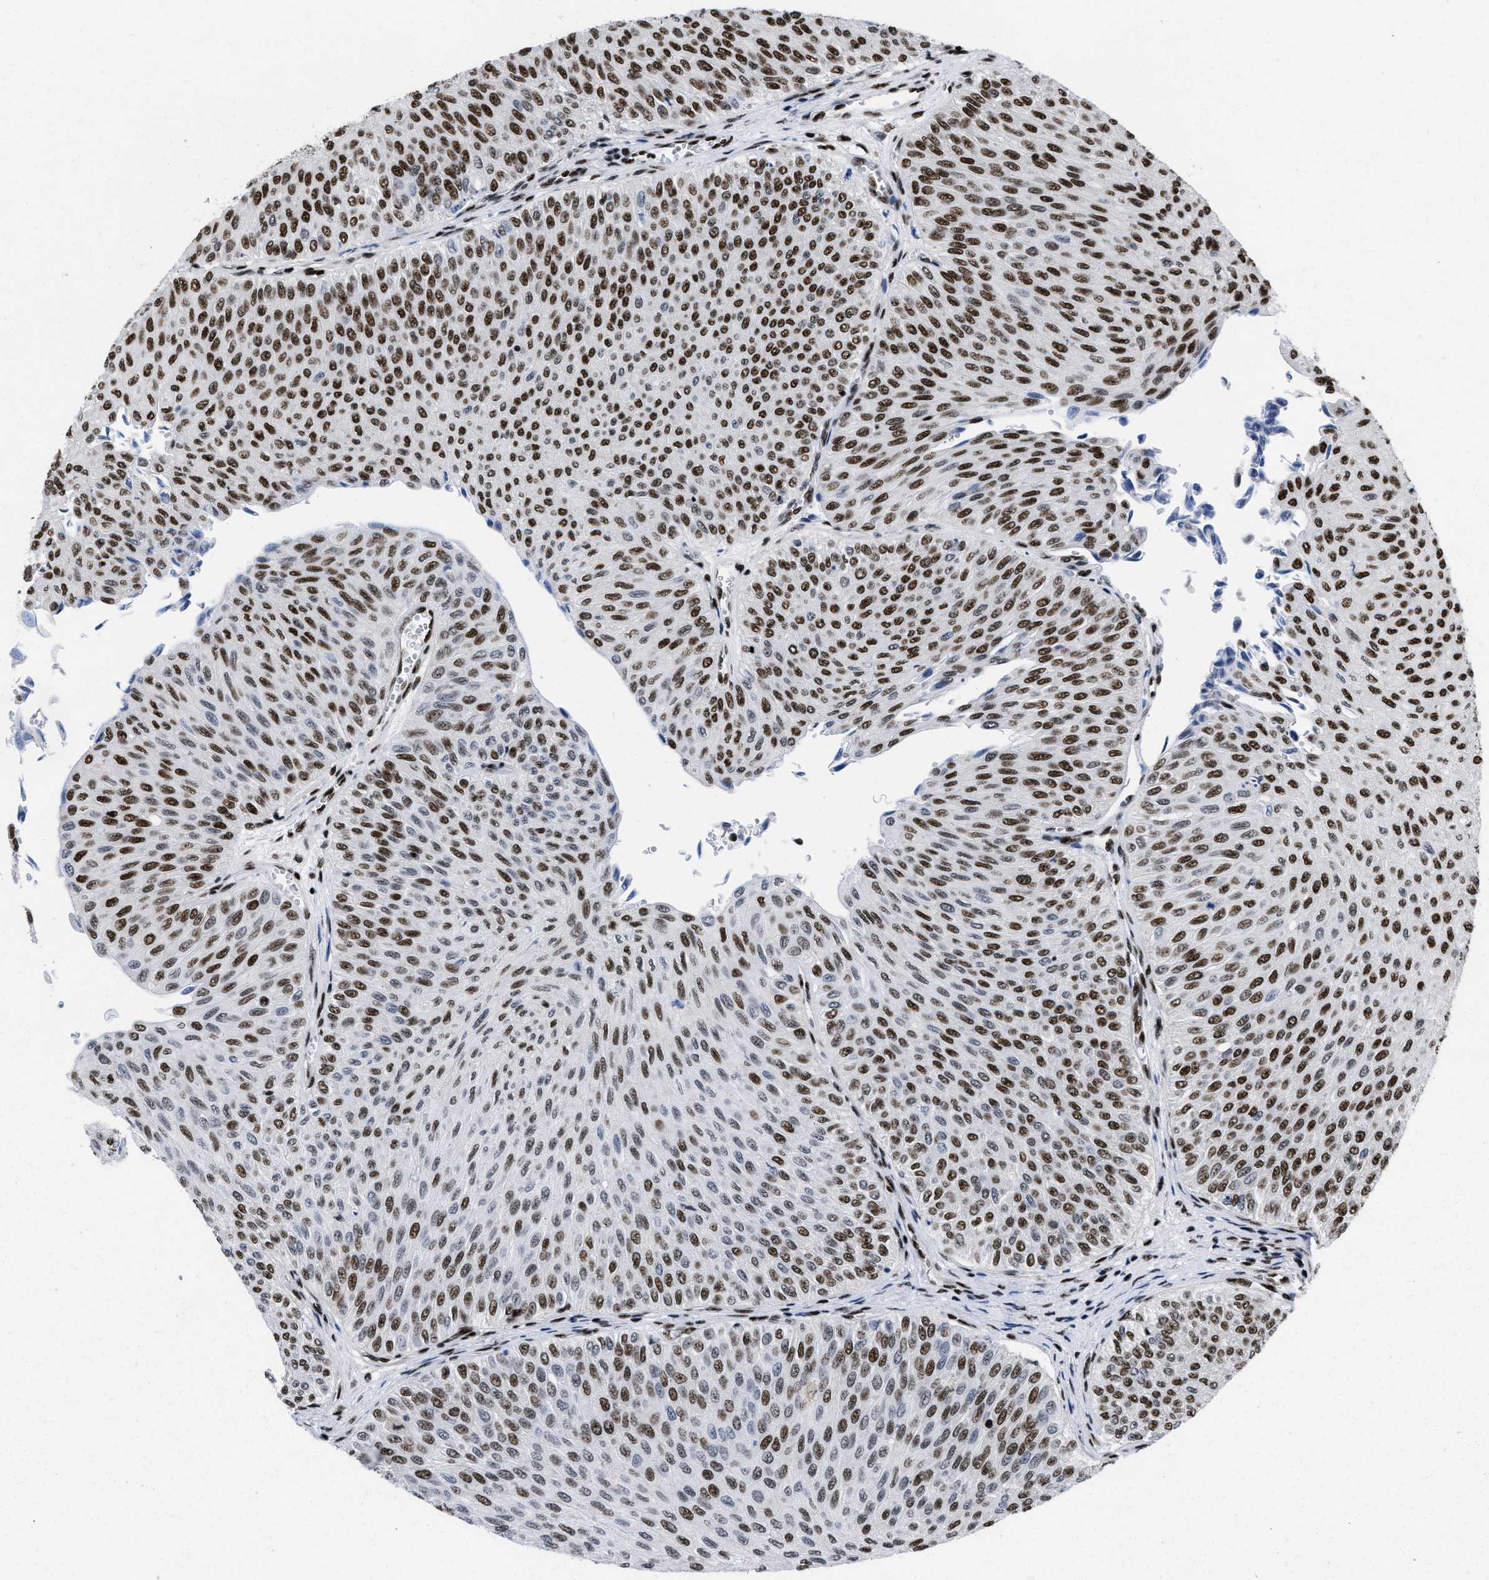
{"staining": {"intensity": "strong", "quantity": "25%-75%", "location": "nuclear"}, "tissue": "urothelial cancer", "cell_type": "Tumor cells", "image_type": "cancer", "snomed": [{"axis": "morphology", "description": "Urothelial carcinoma, Low grade"}, {"axis": "topography", "description": "Urinary bladder"}], "caption": "A high amount of strong nuclear positivity is identified in approximately 25%-75% of tumor cells in urothelial cancer tissue.", "gene": "CREB1", "patient": {"sex": "male", "age": 78}}